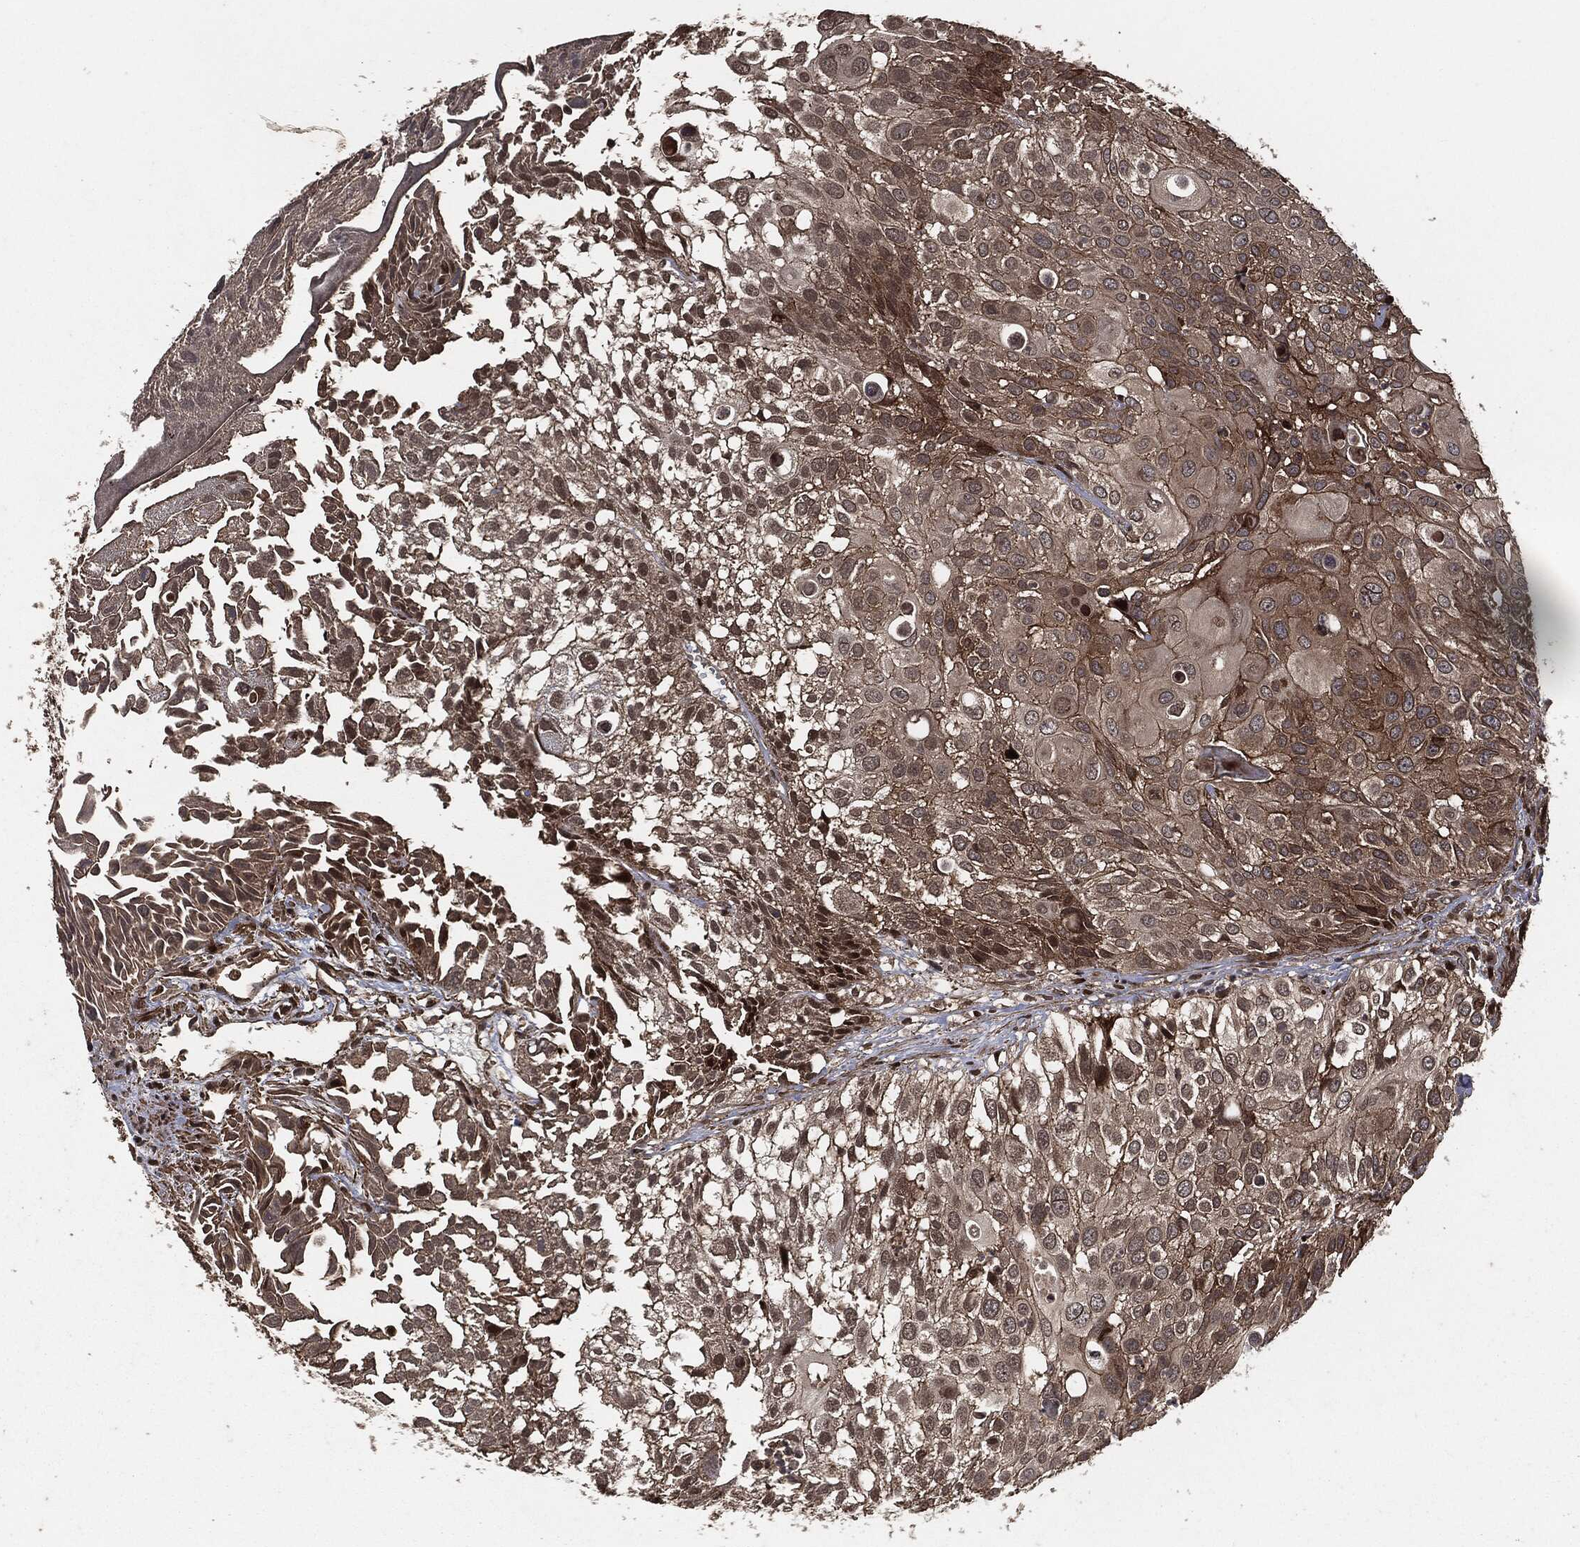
{"staining": {"intensity": "moderate", "quantity": "25%-75%", "location": "cytoplasmic/membranous"}, "tissue": "urothelial cancer", "cell_type": "Tumor cells", "image_type": "cancer", "snomed": [{"axis": "morphology", "description": "Urothelial carcinoma, High grade"}, {"axis": "topography", "description": "Urinary bladder"}], "caption": "IHC (DAB (3,3'-diaminobenzidine)) staining of human urothelial cancer shows moderate cytoplasmic/membranous protein expression in about 25%-75% of tumor cells.", "gene": "IFIT1", "patient": {"sex": "female", "age": 79}}